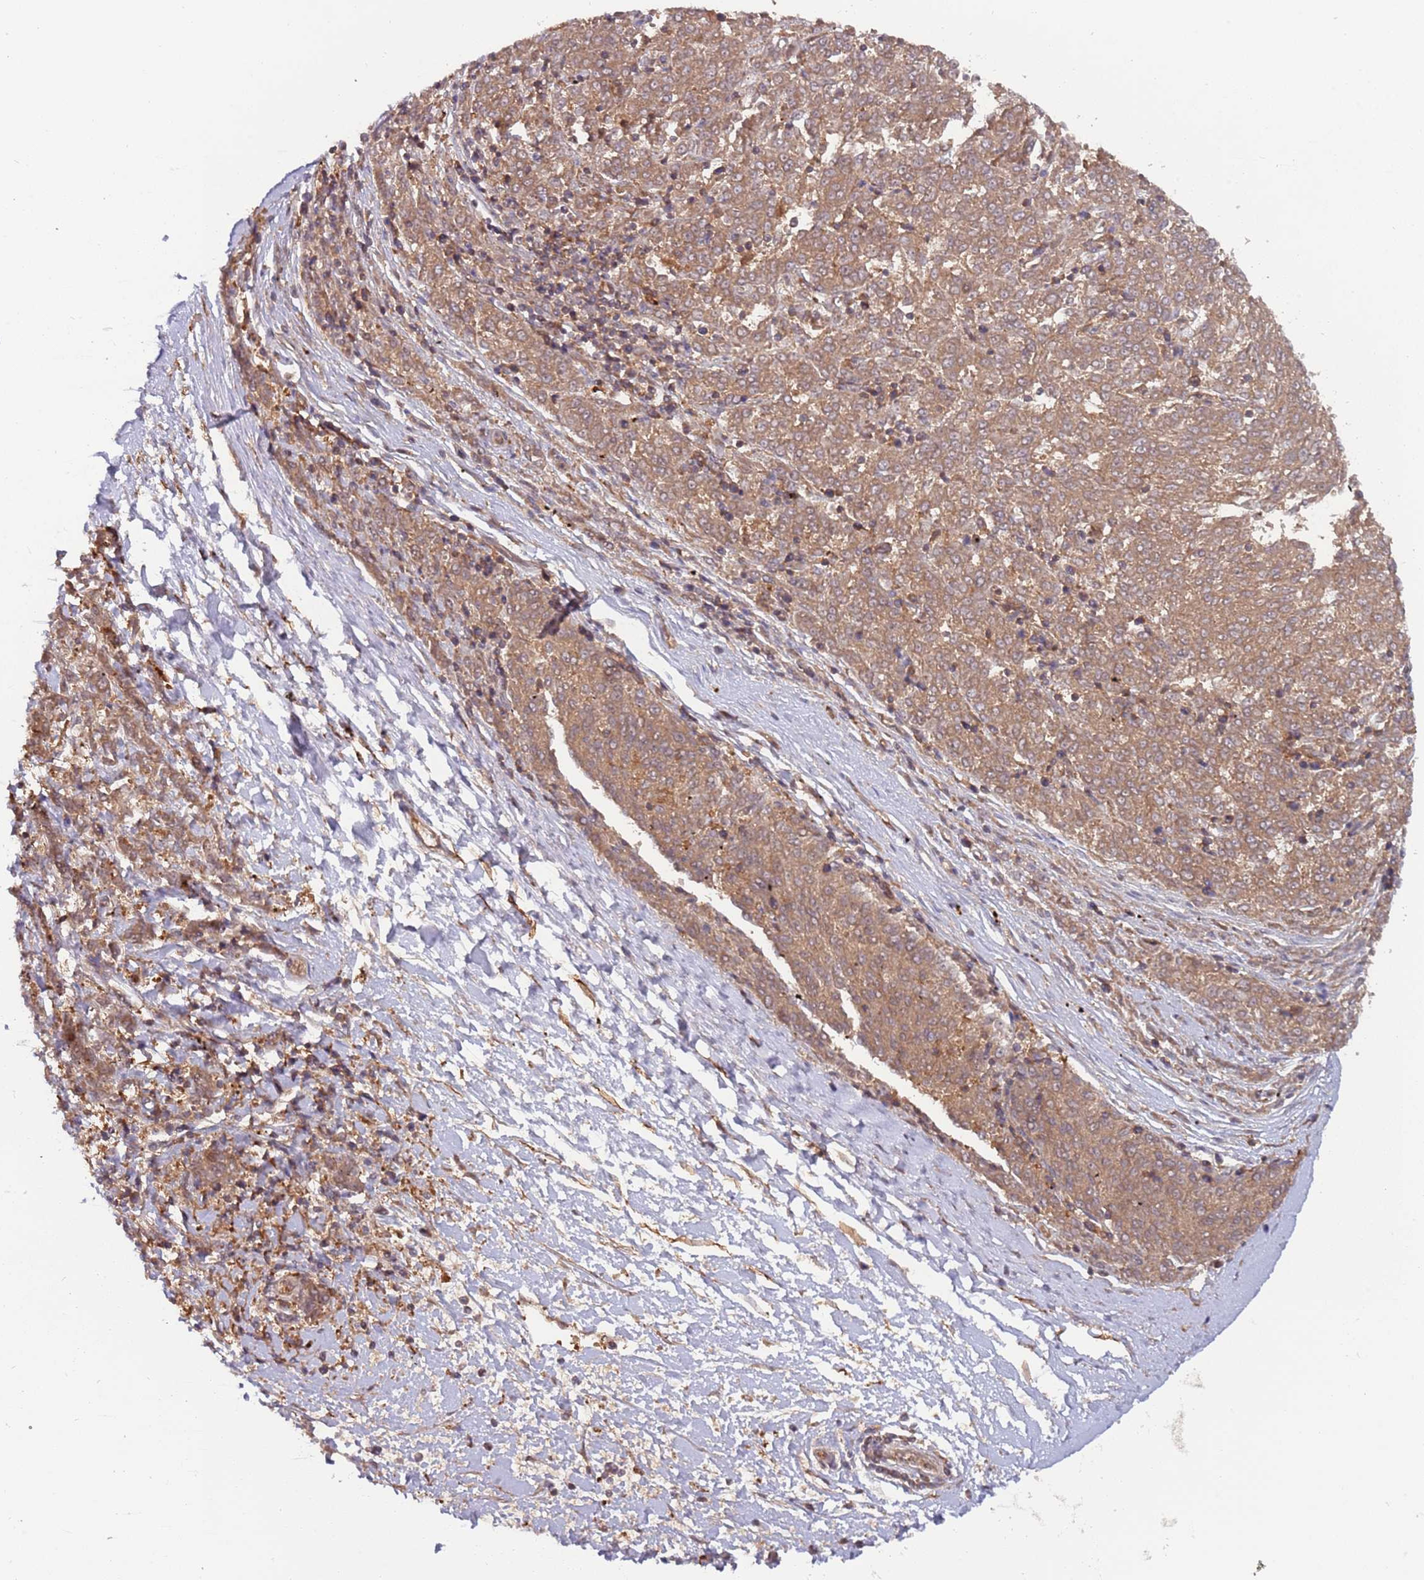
{"staining": {"intensity": "moderate", "quantity": ">75%", "location": "cytoplasmic/membranous"}, "tissue": "melanoma", "cell_type": "Tumor cells", "image_type": "cancer", "snomed": [{"axis": "morphology", "description": "Malignant melanoma, NOS"}, {"axis": "topography", "description": "Skin"}], "caption": "High-power microscopy captured an IHC micrograph of melanoma, revealing moderate cytoplasmic/membranous staining in about >75% of tumor cells. The staining was performed using DAB (3,3'-diaminobenzidine) to visualize the protein expression in brown, while the nuclei were stained in blue with hematoxylin (Magnification: 20x).", "gene": "GSDMD", "patient": {"sex": "female", "age": 72}}